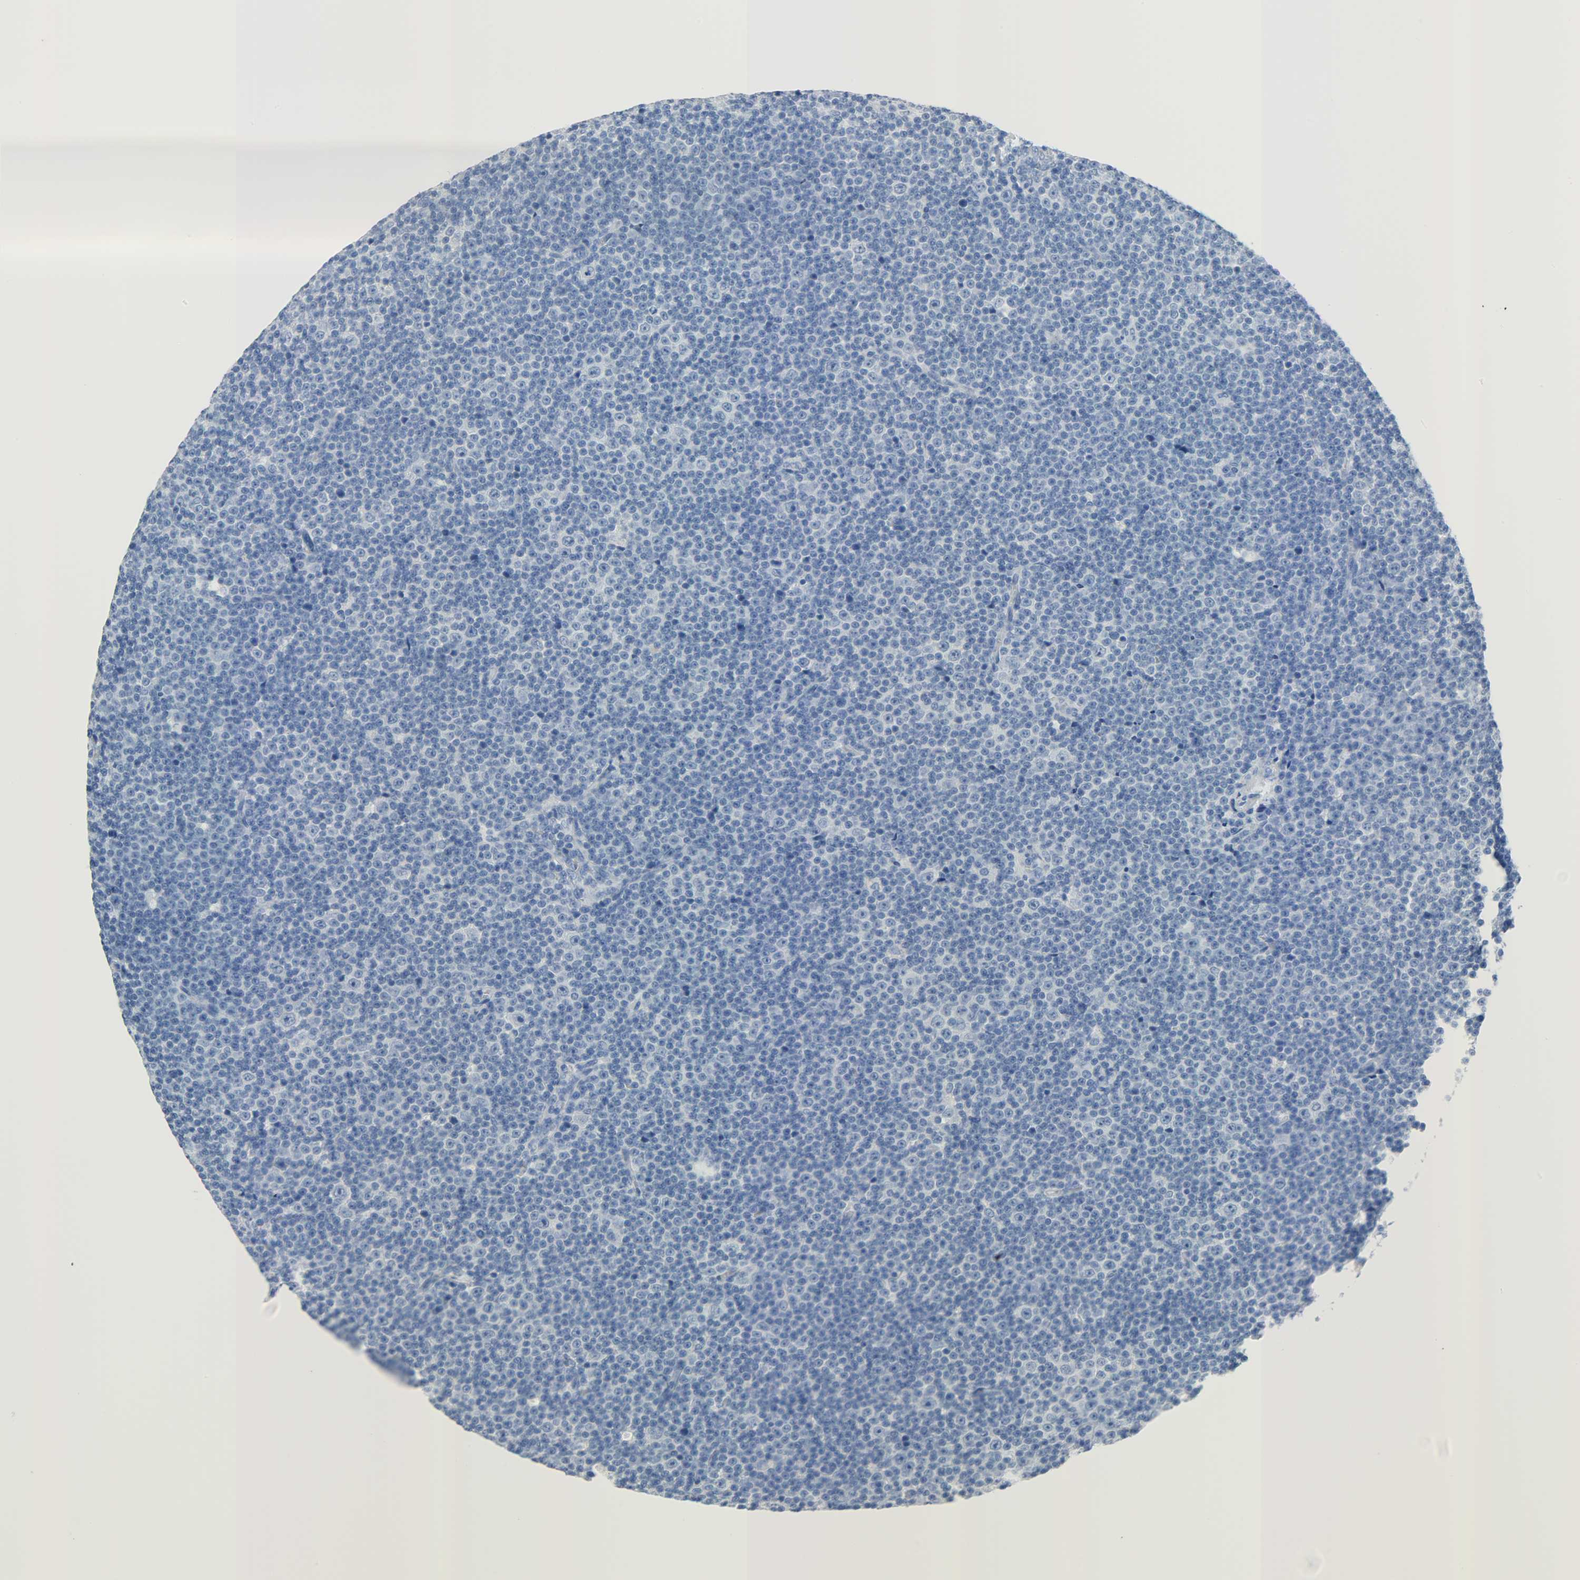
{"staining": {"intensity": "negative", "quantity": "none", "location": "none"}, "tissue": "lymphoma", "cell_type": "Tumor cells", "image_type": "cancer", "snomed": [{"axis": "morphology", "description": "Malignant lymphoma, non-Hodgkin's type, Low grade"}, {"axis": "topography", "description": "Lymph node"}], "caption": "Immunohistochemistry photomicrograph of human malignant lymphoma, non-Hodgkin's type (low-grade) stained for a protein (brown), which displays no staining in tumor cells.", "gene": "CA3", "patient": {"sex": "female", "age": 67}}